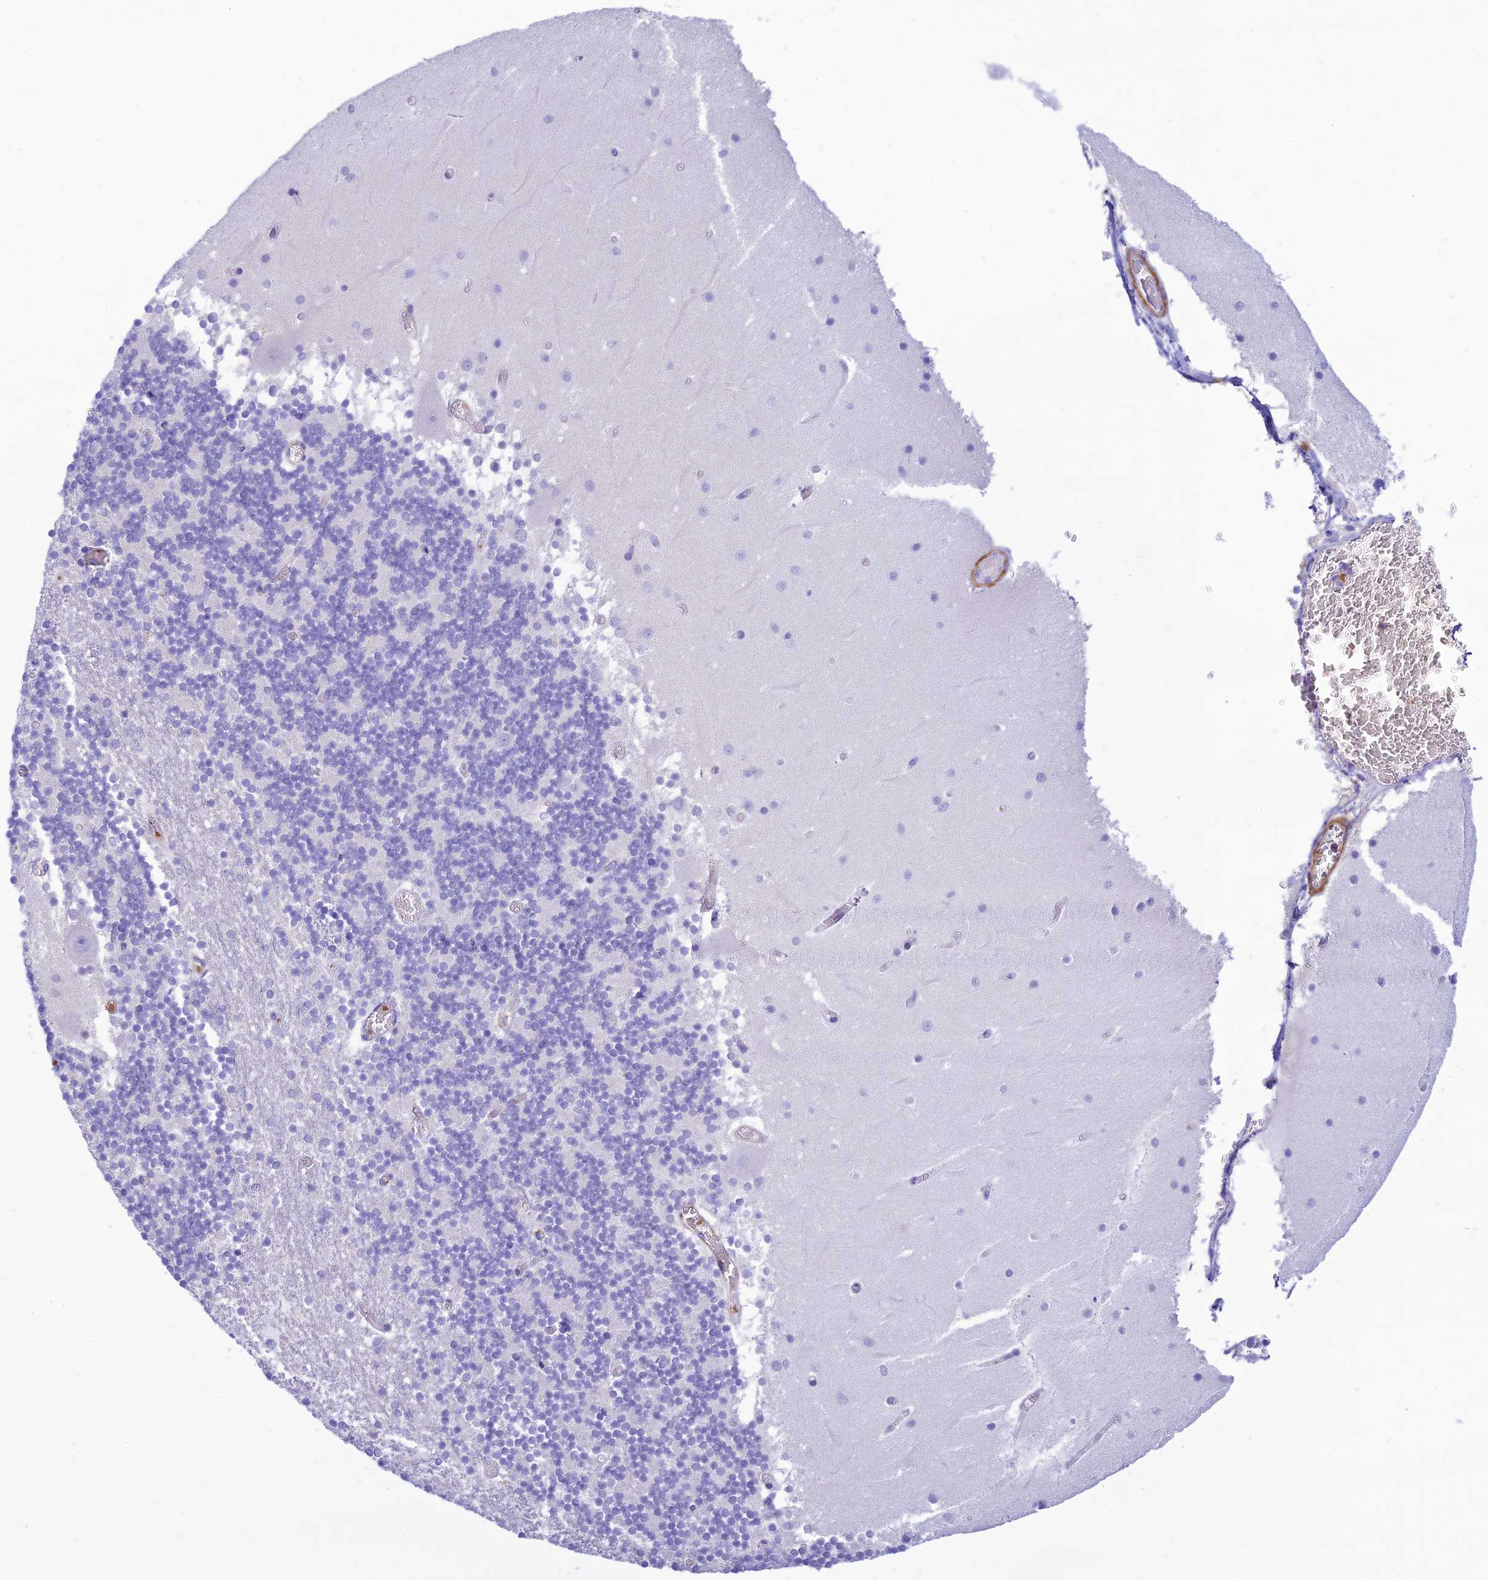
{"staining": {"intensity": "negative", "quantity": "none", "location": "none"}, "tissue": "cerebellum", "cell_type": "Cells in granular layer", "image_type": "normal", "snomed": [{"axis": "morphology", "description": "Normal tissue, NOS"}, {"axis": "topography", "description": "Cerebellum"}], "caption": "Human cerebellum stained for a protein using immunohistochemistry (IHC) shows no positivity in cells in granular layer.", "gene": "FBXW4", "patient": {"sex": "female", "age": 28}}